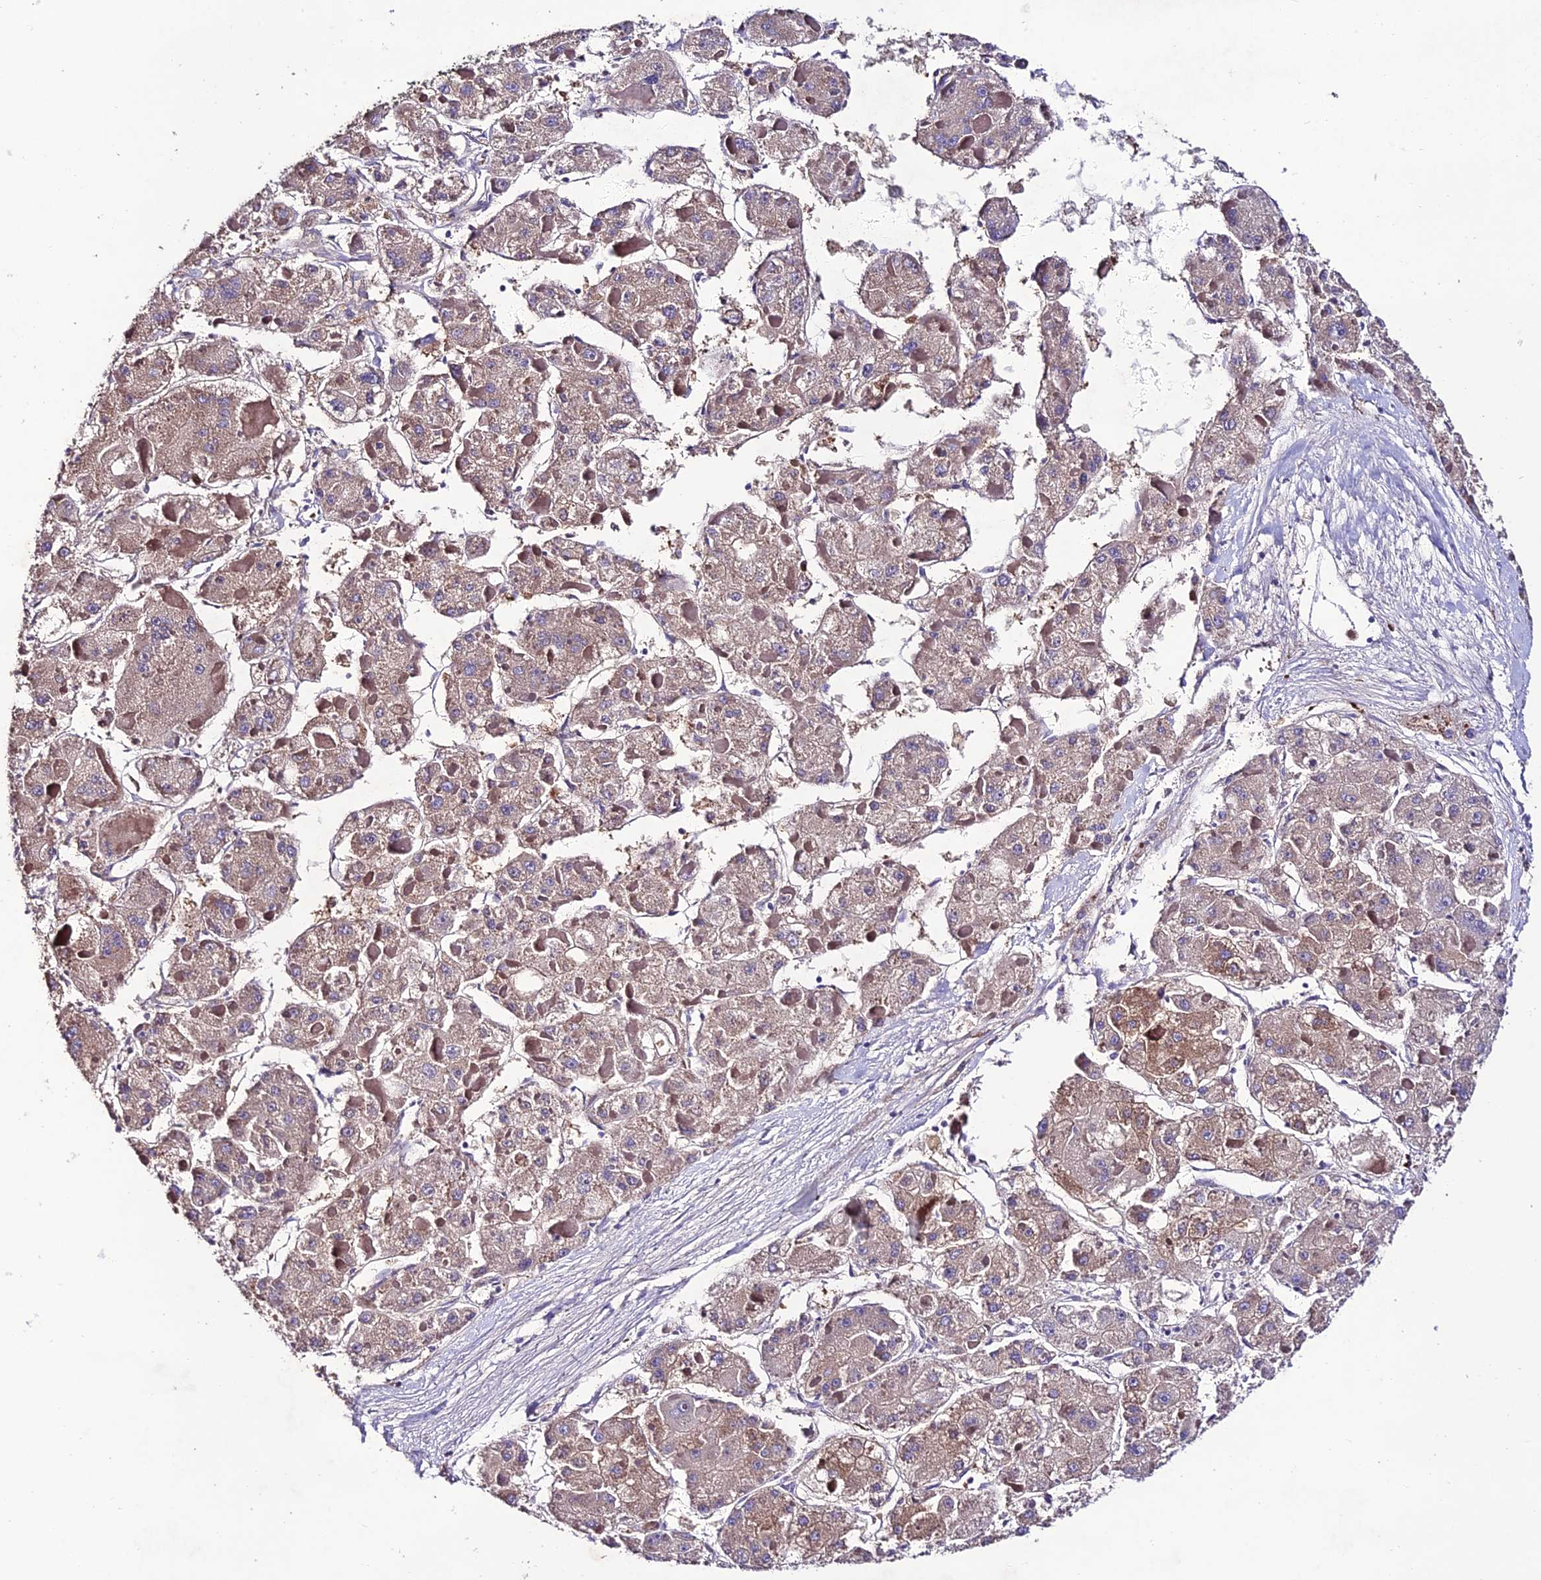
{"staining": {"intensity": "weak", "quantity": "25%-75%", "location": "cytoplasmic/membranous"}, "tissue": "liver cancer", "cell_type": "Tumor cells", "image_type": "cancer", "snomed": [{"axis": "morphology", "description": "Carcinoma, Hepatocellular, NOS"}, {"axis": "topography", "description": "Liver"}], "caption": "Hepatocellular carcinoma (liver) tissue demonstrates weak cytoplasmic/membranous expression in approximately 25%-75% of tumor cells, visualized by immunohistochemistry. Using DAB (3,3'-diaminobenzidine) (brown) and hematoxylin (blue) stains, captured at high magnification using brightfield microscopy.", "gene": "NLRP6", "patient": {"sex": "female", "age": 73}}